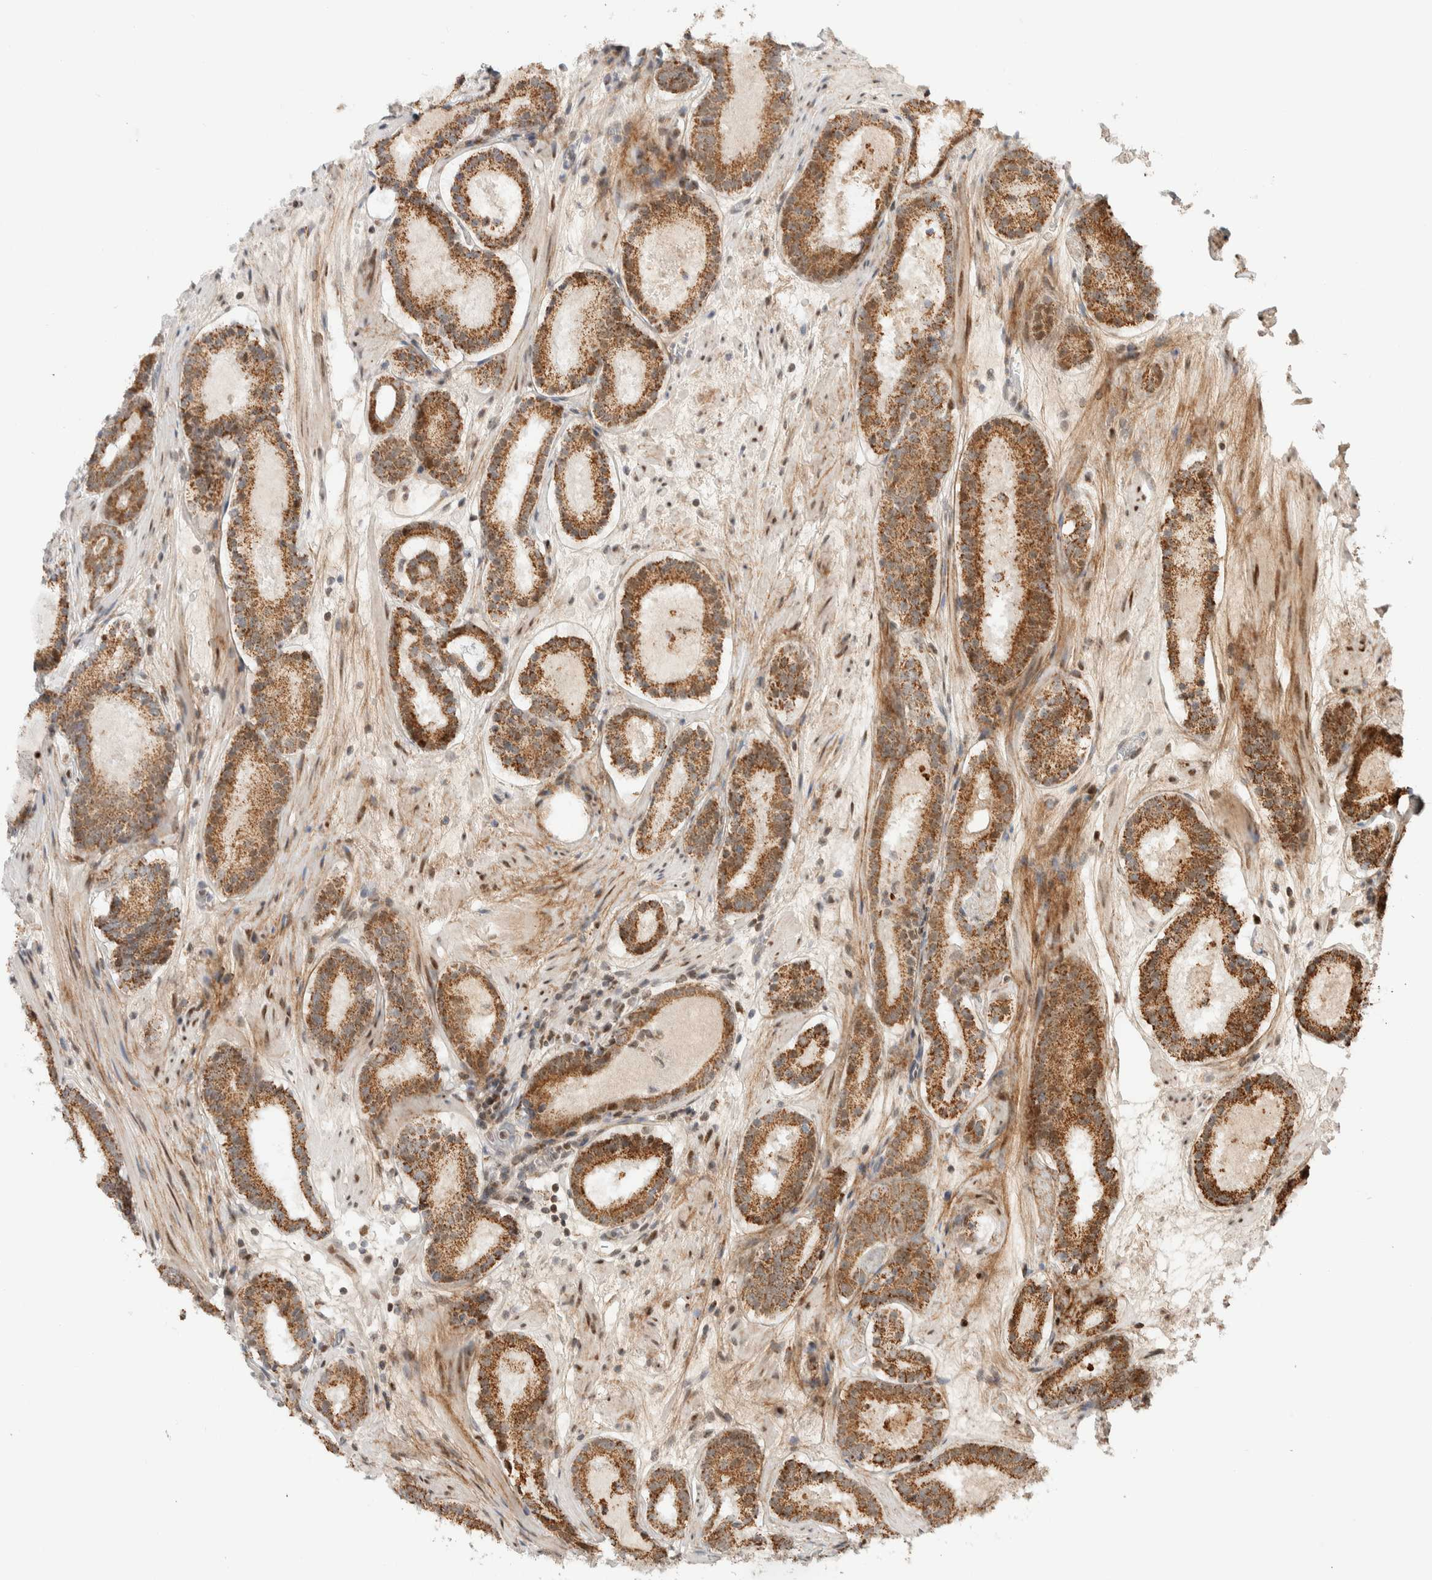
{"staining": {"intensity": "strong", "quantity": ">75%", "location": "cytoplasmic/membranous"}, "tissue": "prostate cancer", "cell_type": "Tumor cells", "image_type": "cancer", "snomed": [{"axis": "morphology", "description": "Adenocarcinoma, Low grade"}, {"axis": "topography", "description": "Prostate"}], "caption": "Approximately >75% of tumor cells in prostate cancer (adenocarcinoma (low-grade)) reveal strong cytoplasmic/membranous protein staining as visualized by brown immunohistochemical staining.", "gene": "TSPAN32", "patient": {"sex": "male", "age": 69}}